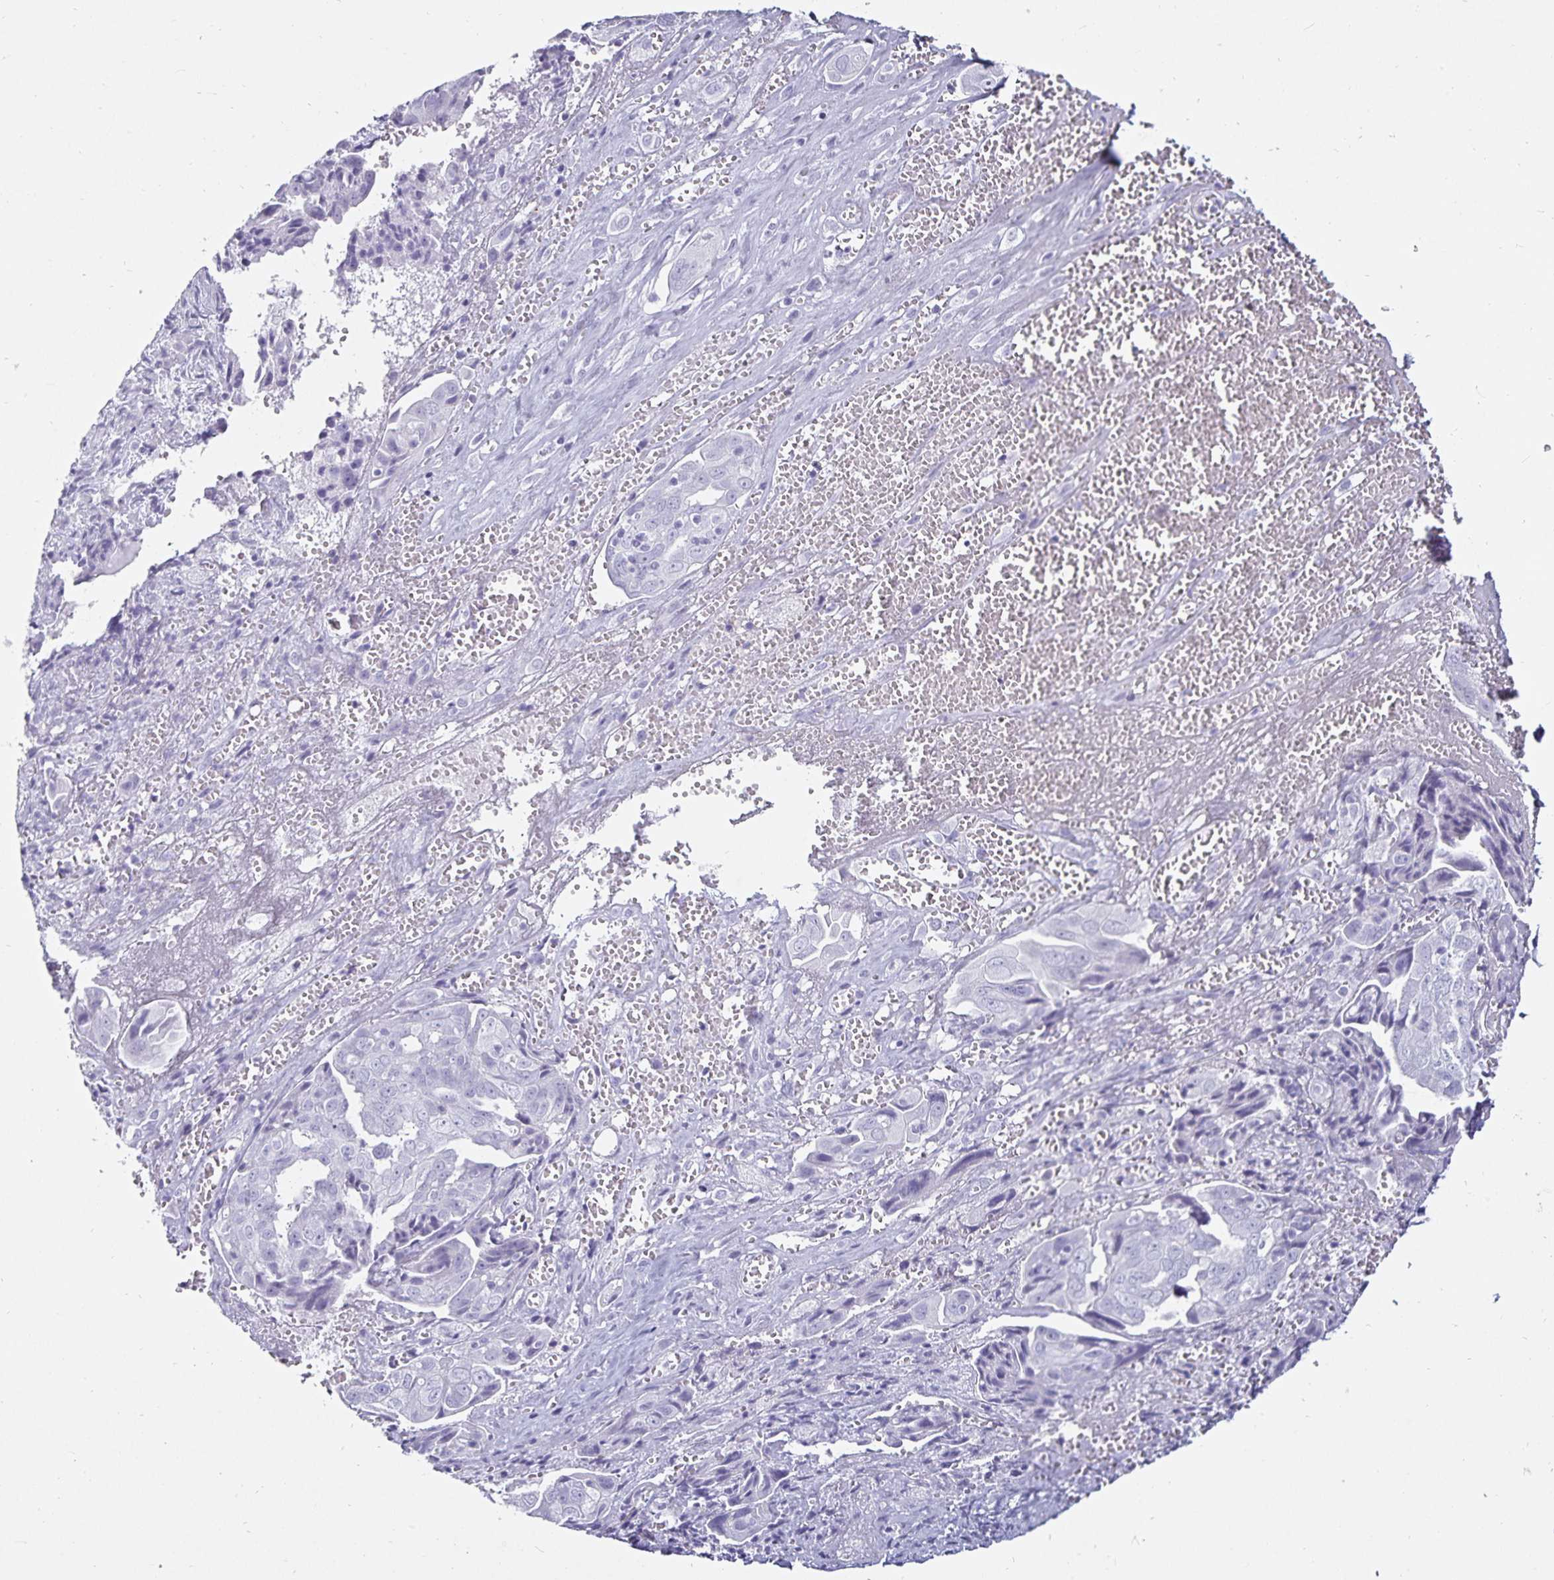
{"staining": {"intensity": "negative", "quantity": "none", "location": "none"}, "tissue": "ovarian cancer", "cell_type": "Tumor cells", "image_type": "cancer", "snomed": [{"axis": "morphology", "description": "Carcinoma, endometroid"}, {"axis": "topography", "description": "Ovary"}], "caption": "Immunohistochemical staining of ovarian cancer (endometroid carcinoma) shows no significant staining in tumor cells.", "gene": "DEFA6", "patient": {"sex": "female", "age": 70}}